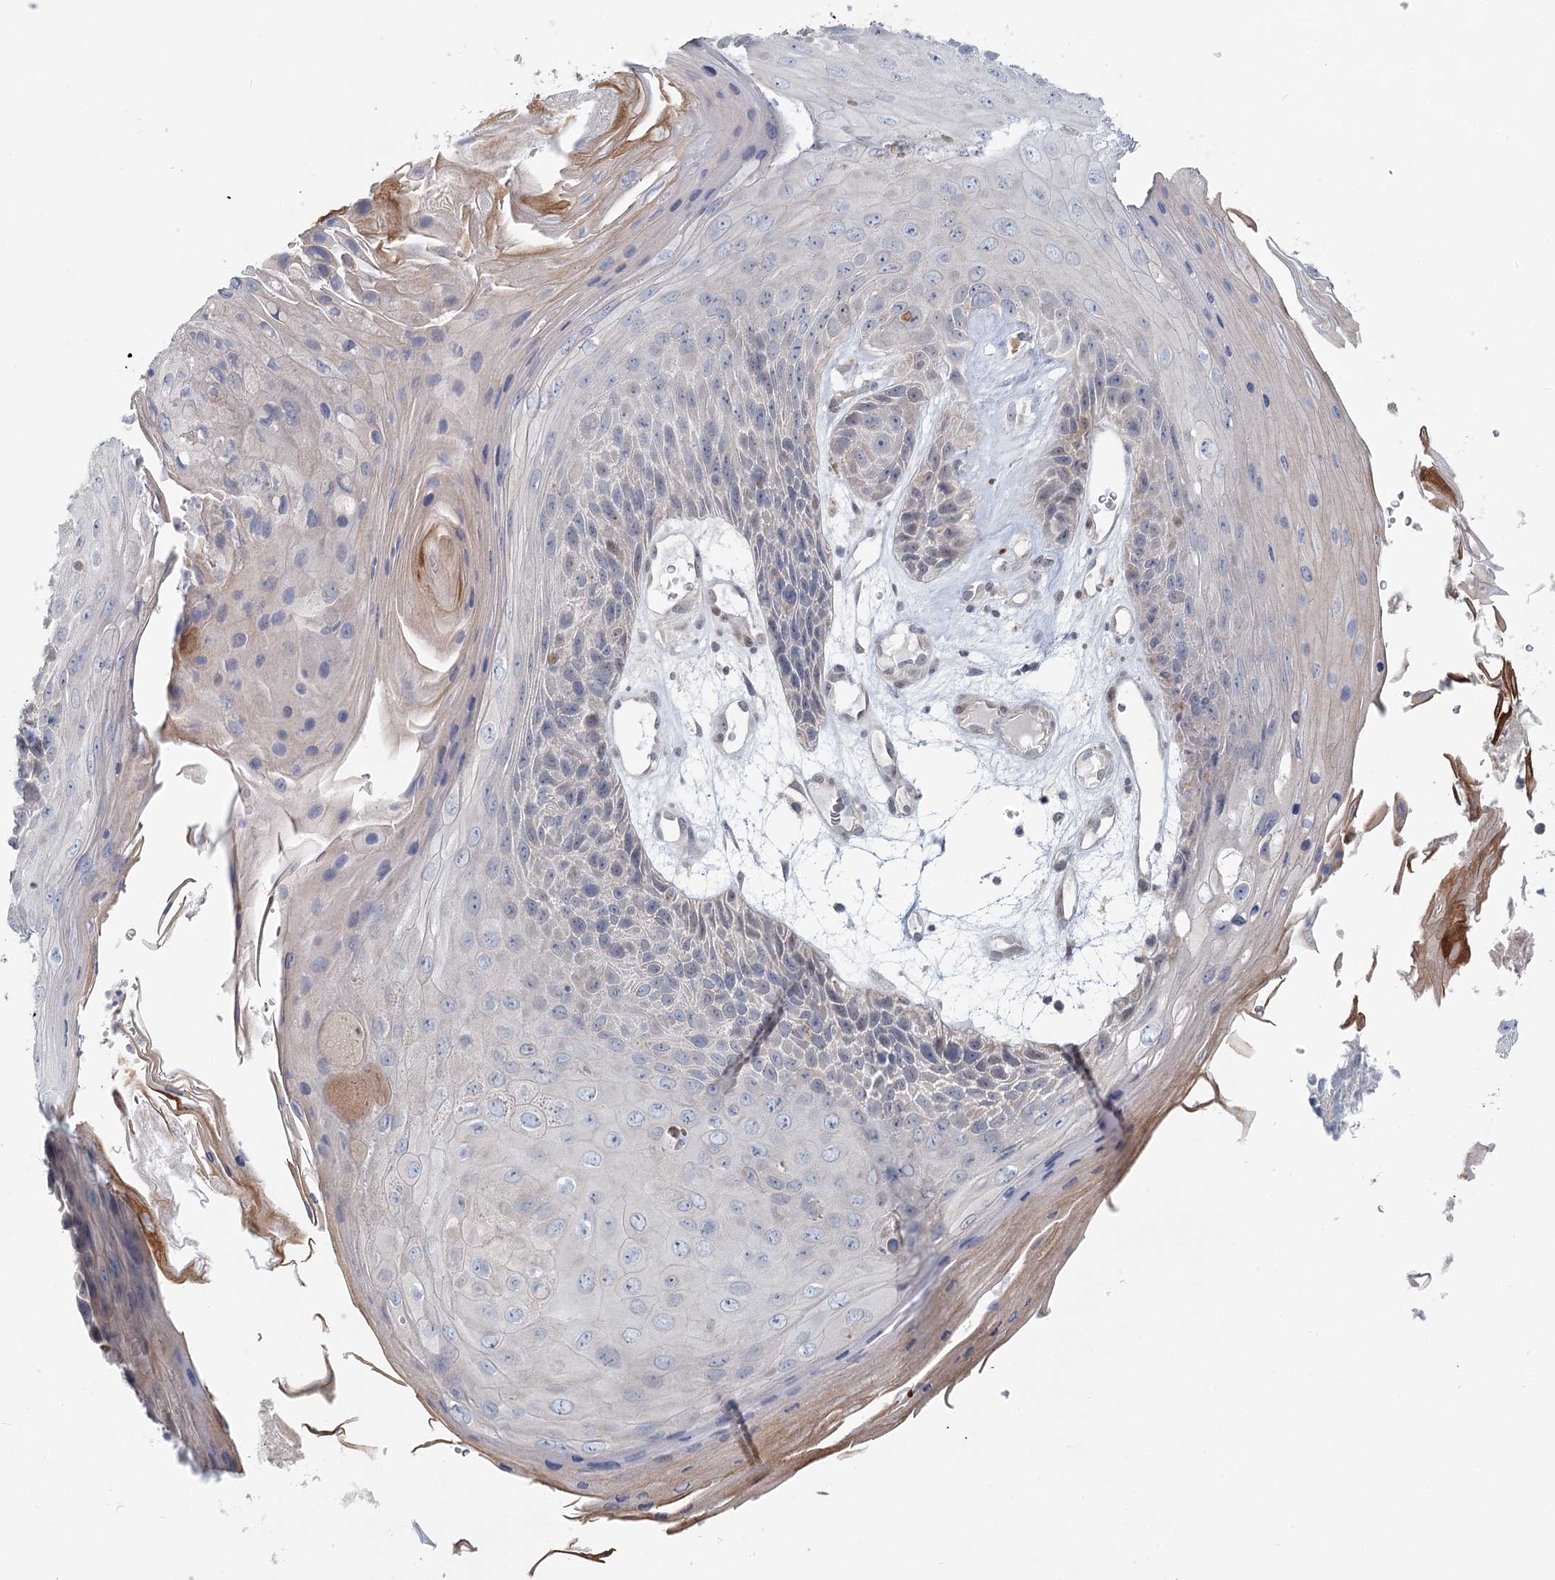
{"staining": {"intensity": "negative", "quantity": "none", "location": "none"}, "tissue": "skin cancer", "cell_type": "Tumor cells", "image_type": "cancer", "snomed": [{"axis": "morphology", "description": "Squamous cell carcinoma, NOS"}, {"axis": "topography", "description": "Skin"}], "caption": "Immunohistochemistry (IHC) micrograph of neoplastic tissue: human squamous cell carcinoma (skin) stained with DAB (3,3'-diaminobenzidine) exhibits no significant protein staining in tumor cells.", "gene": "USP11", "patient": {"sex": "female", "age": 88}}